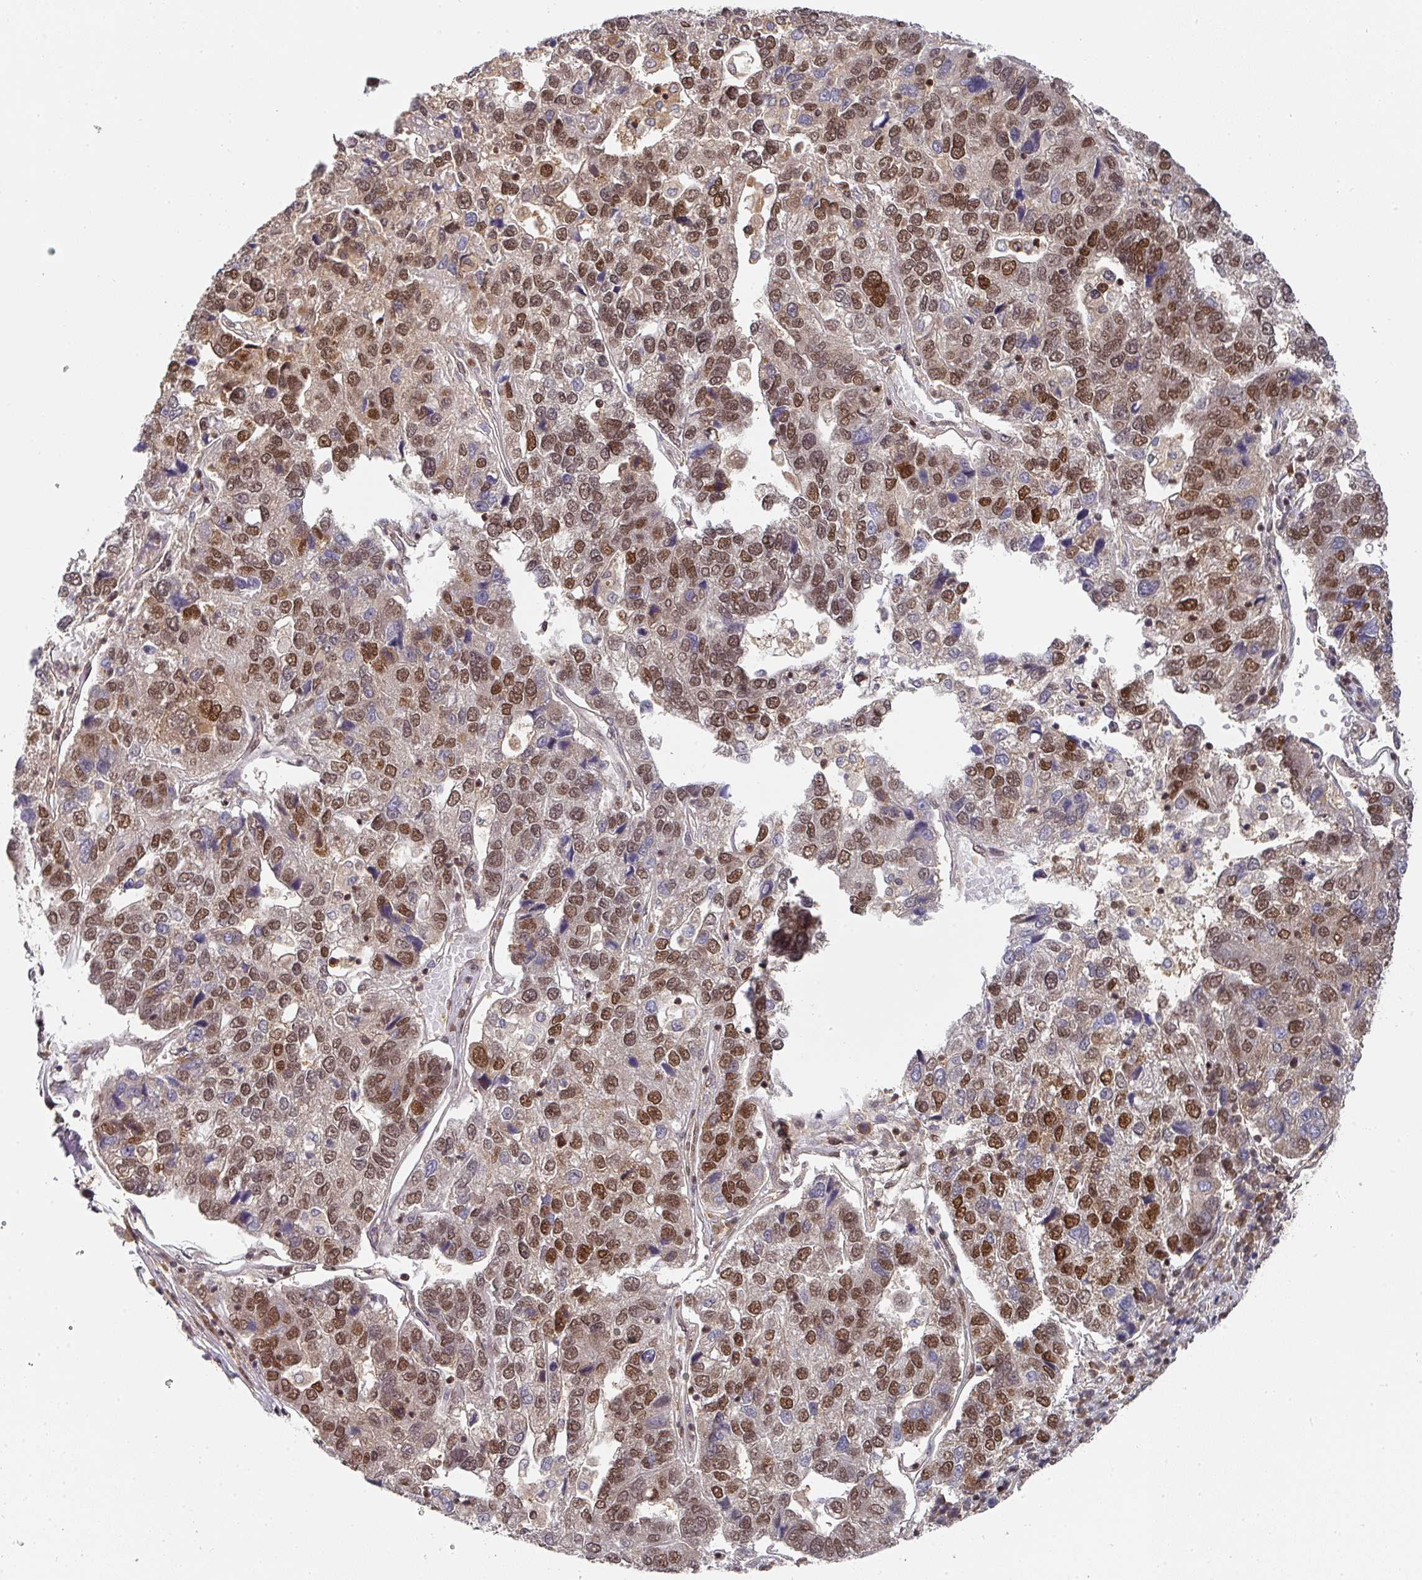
{"staining": {"intensity": "strong", "quantity": ">75%", "location": "nuclear"}, "tissue": "pancreatic cancer", "cell_type": "Tumor cells", "image_type": "cancer", "snomed": [{"axis": "morphology", "description": "Adenocarcinoma, NOS"}, {"axis": "topography", "description": "Pancreas"}], "caption": "An IHC photomicrograph of tumor tissue is shown. Protein staining in brown shows strong nuclear positivity in pancreatic cancer (adenocarcinoma) within tumor cells. (DAB IHC, brown staining for protein, blue staining for nuclei).", "gene": "DIDO1", "patient": {"sex": "female", "age": 61}}